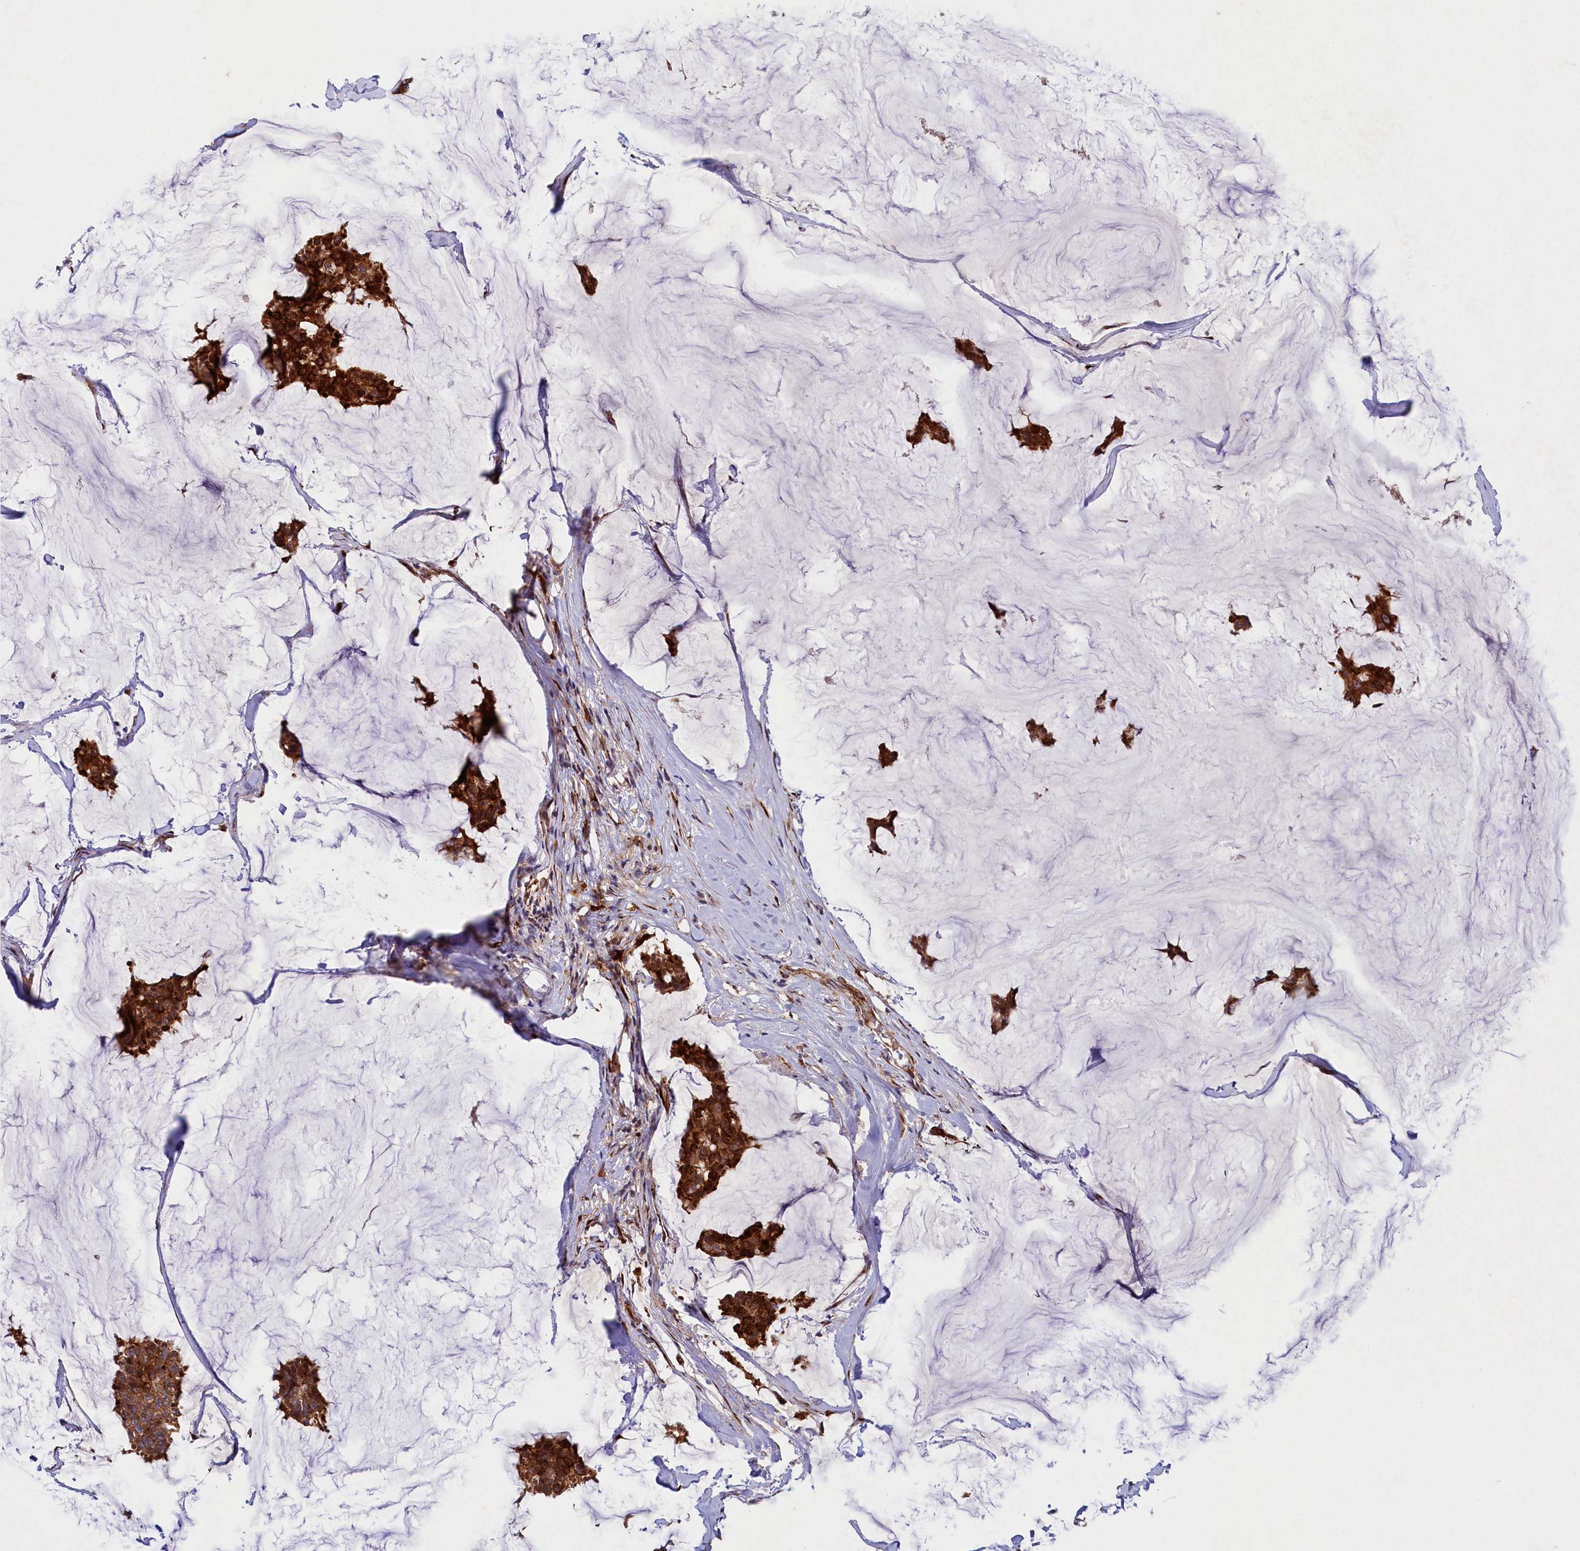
{"staining": {"intensity": "strong", "quantity": ">75%", "location": "cytoplasmic/membranous"}, "tissue": "breast cancer", "cell_type": "Tumor cells", "image_type": "cancer", "snomed": [{"axis": "morphology", "description": "Duct carcinoma"}, {"axis": "topography", "description": "Breast"}], "caption": "Breast intraductal carcinoma was stained to show a protein in brown. There is high levels of strong cytoplasmic/membranous positivity in about >75% of tumor cells.", "gene": "ARRDC4", "patient": {"sex": "female", "age": 93}}